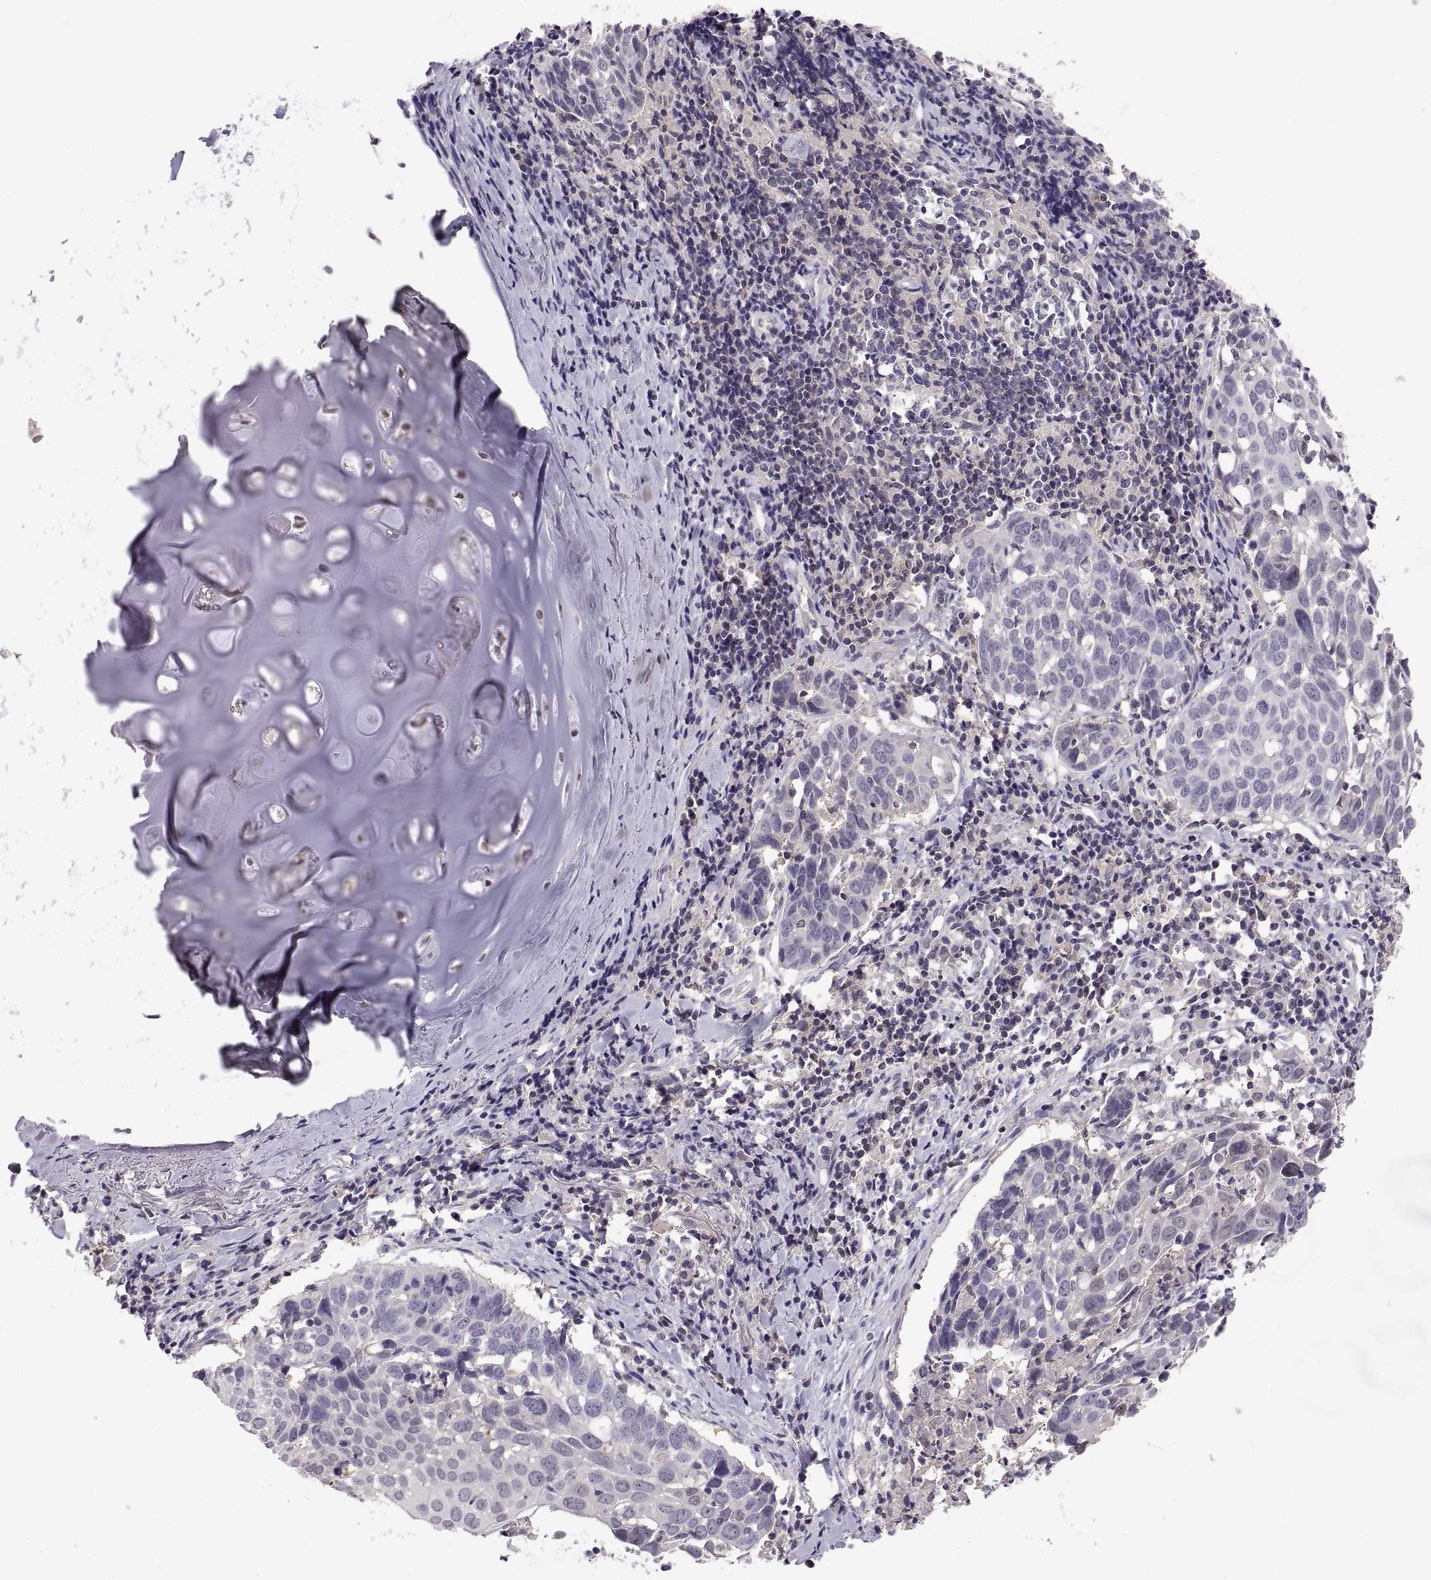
{"staining": {"intensity": "negative", "quantity": "none", "location": "none"}, "tissue": "lung cancer", "cell_type": "Tumor cells", "image_type": "cancer", "snomed": [{"axis": "morphology", "description": "Squamous cell carcinoma, NOS"}, {"axis": "topography", "description": "Lung"}], "caption": "Lung cancer was stained to show a protein in brown. There is no significant staining in tumor cells.", "gene": "FGF9", "patient": {"sex": "male", "age": 57}}